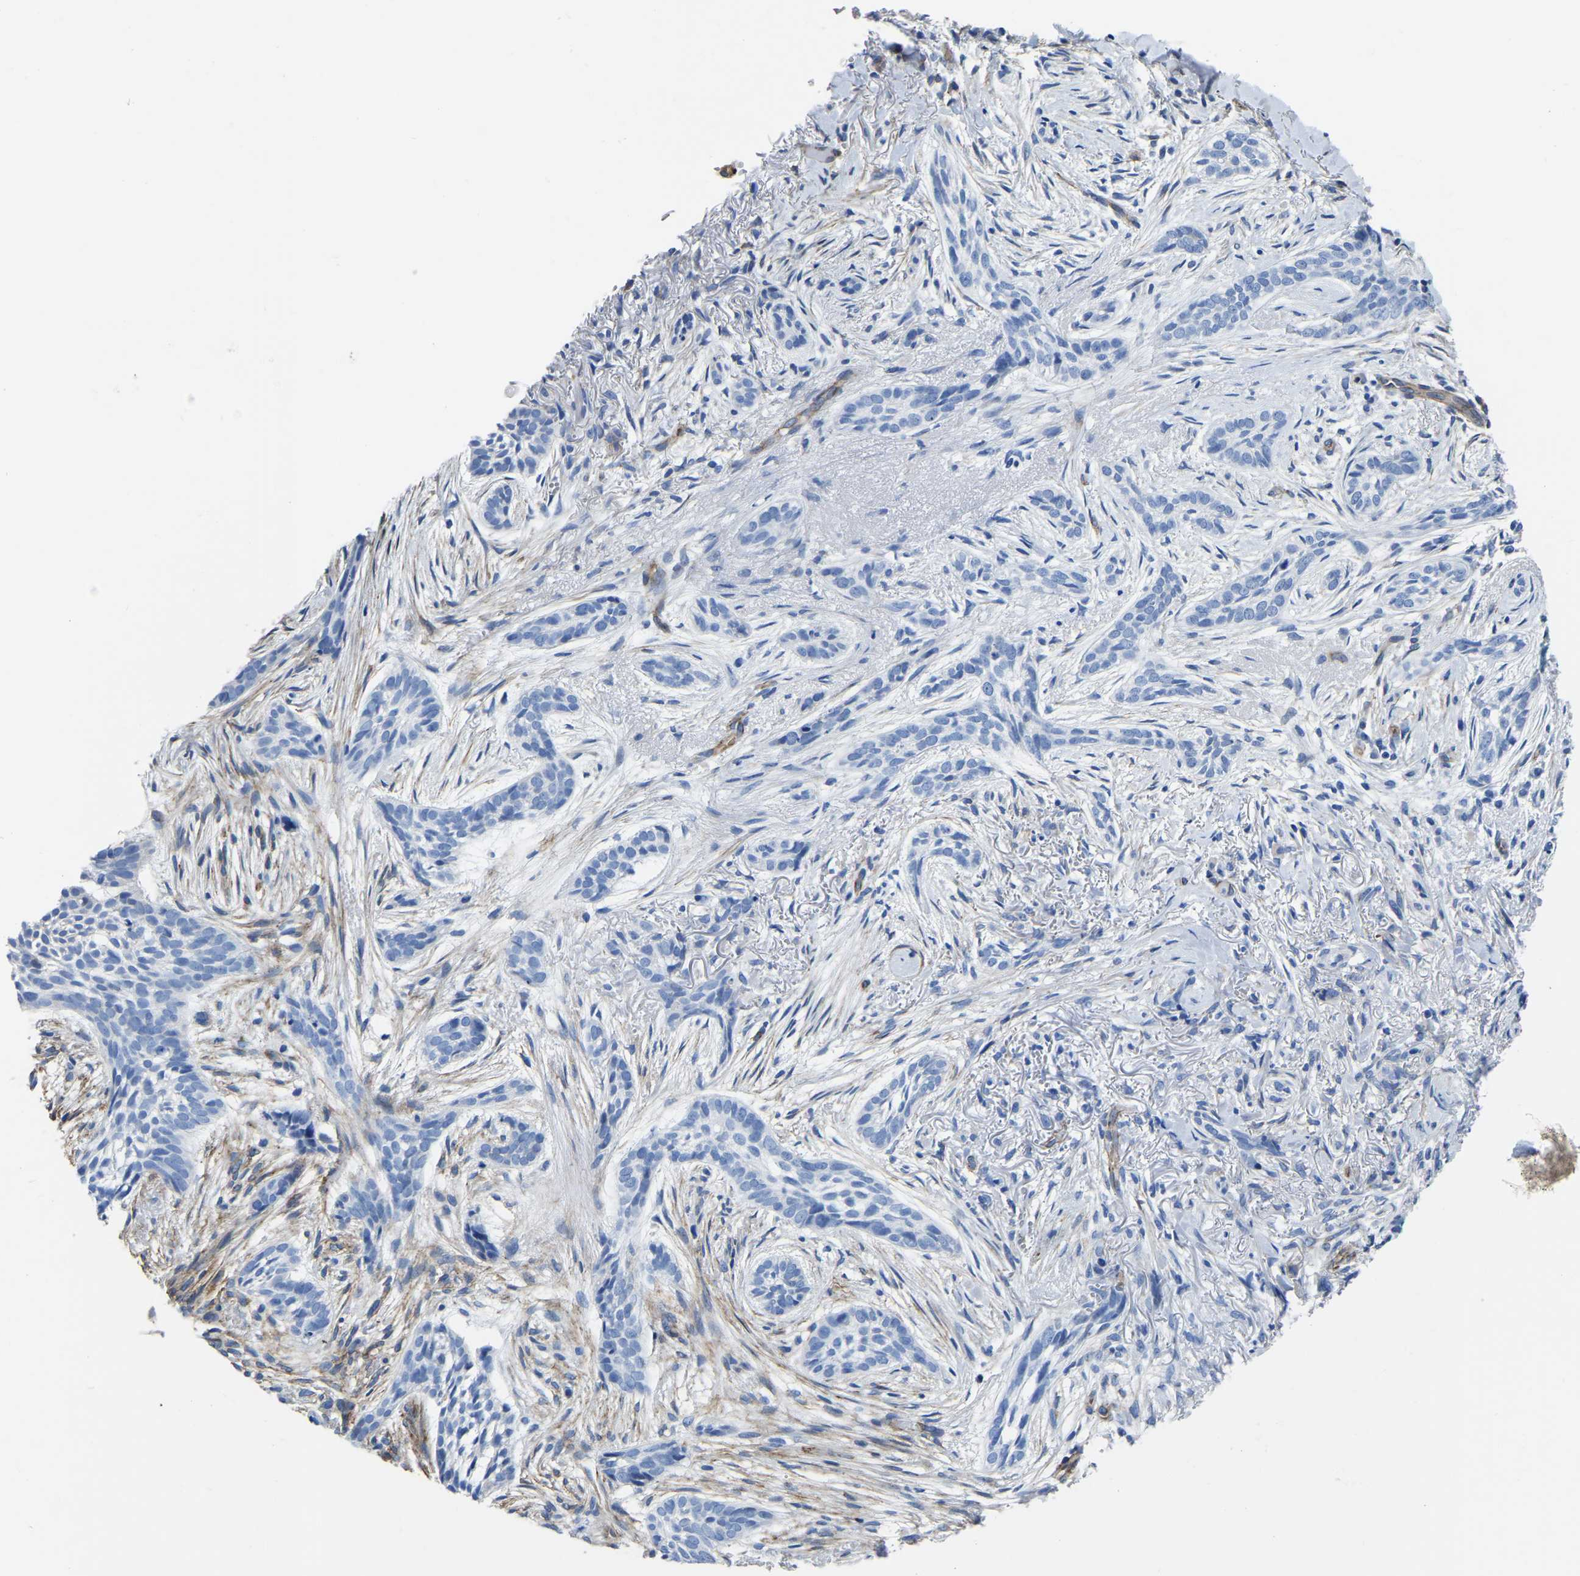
{"staining": {"intensity": "negative", "quantity": "none", "location": "none"}, "tissue": "skin cancer", "cell_type": "Tumor cells", "image_type": "cancer", "snomed": [{"axis": "morphology", "description": "Basal cell carcinoma"}, {"axis": "topography", "description": "Skin"}], "caption": "Histopathology image shows no significant protein staining in tumor cells of skin cancer (basal cell carcinoma).", "gene": "SLC45A3", "patient": {"sex": "female", "age": 88}}